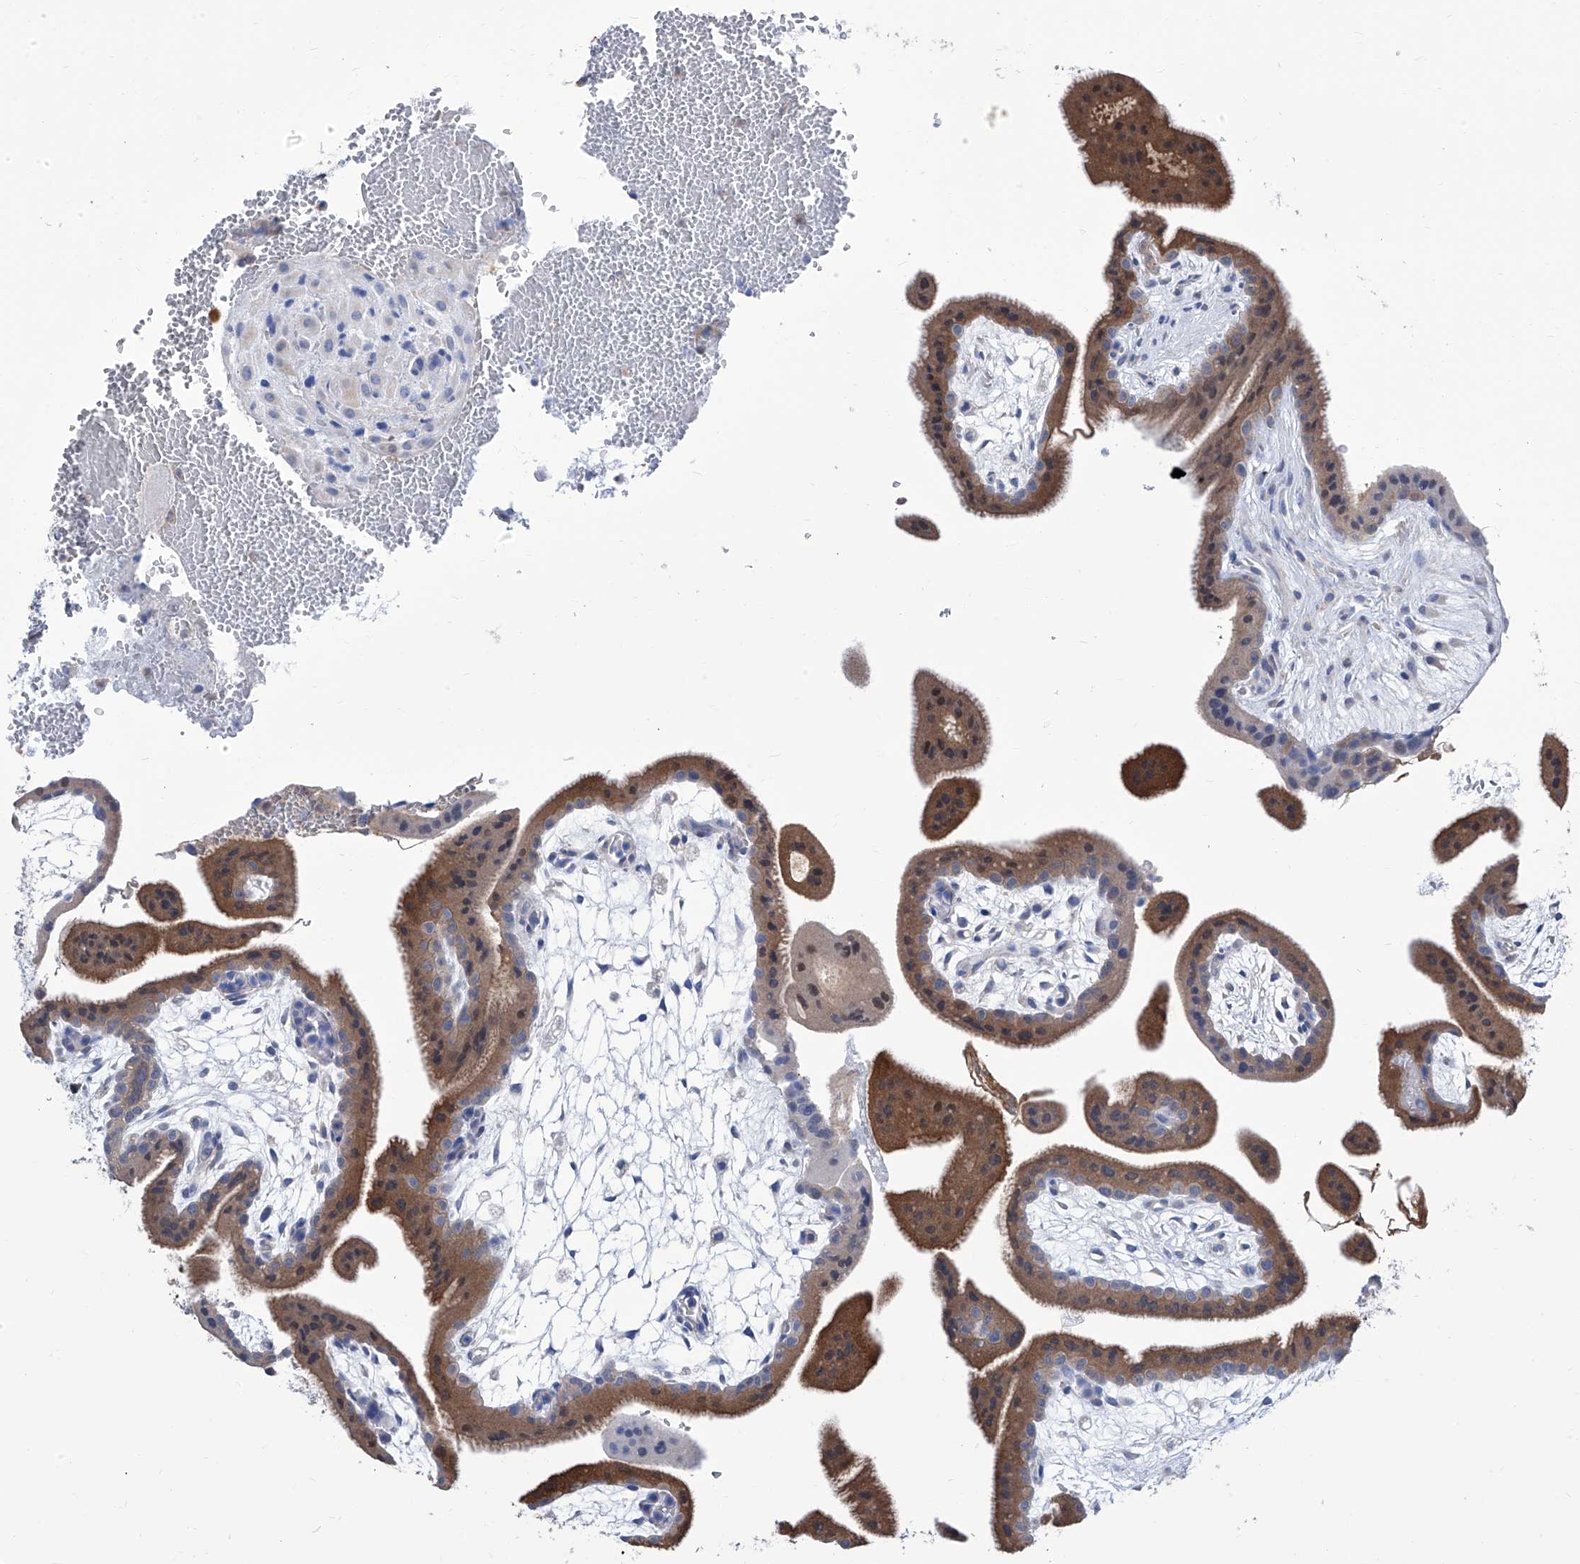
{"staining": {"intensity": "moderate", "quantity": ">75%", "location": "cytoplasmic/membranous"}, "tissue": "placenta", "cell_type": "Decidual cells", "image_type": "normal", "snomed": [{"axis": "morphology", "description": "Normal tissue, NOS"}, {"axis": "topography", "description": "Placenta"}], "caption": "Placenta stained with DAB (3,3'-diaminobenzidine) IHC exhibits medium levels of moderate cytoplasmic/membranous expression in approximately >75% of decidual cells.", "gene": "IMPA2", "patient": {"sex": "female", "age": 35}}